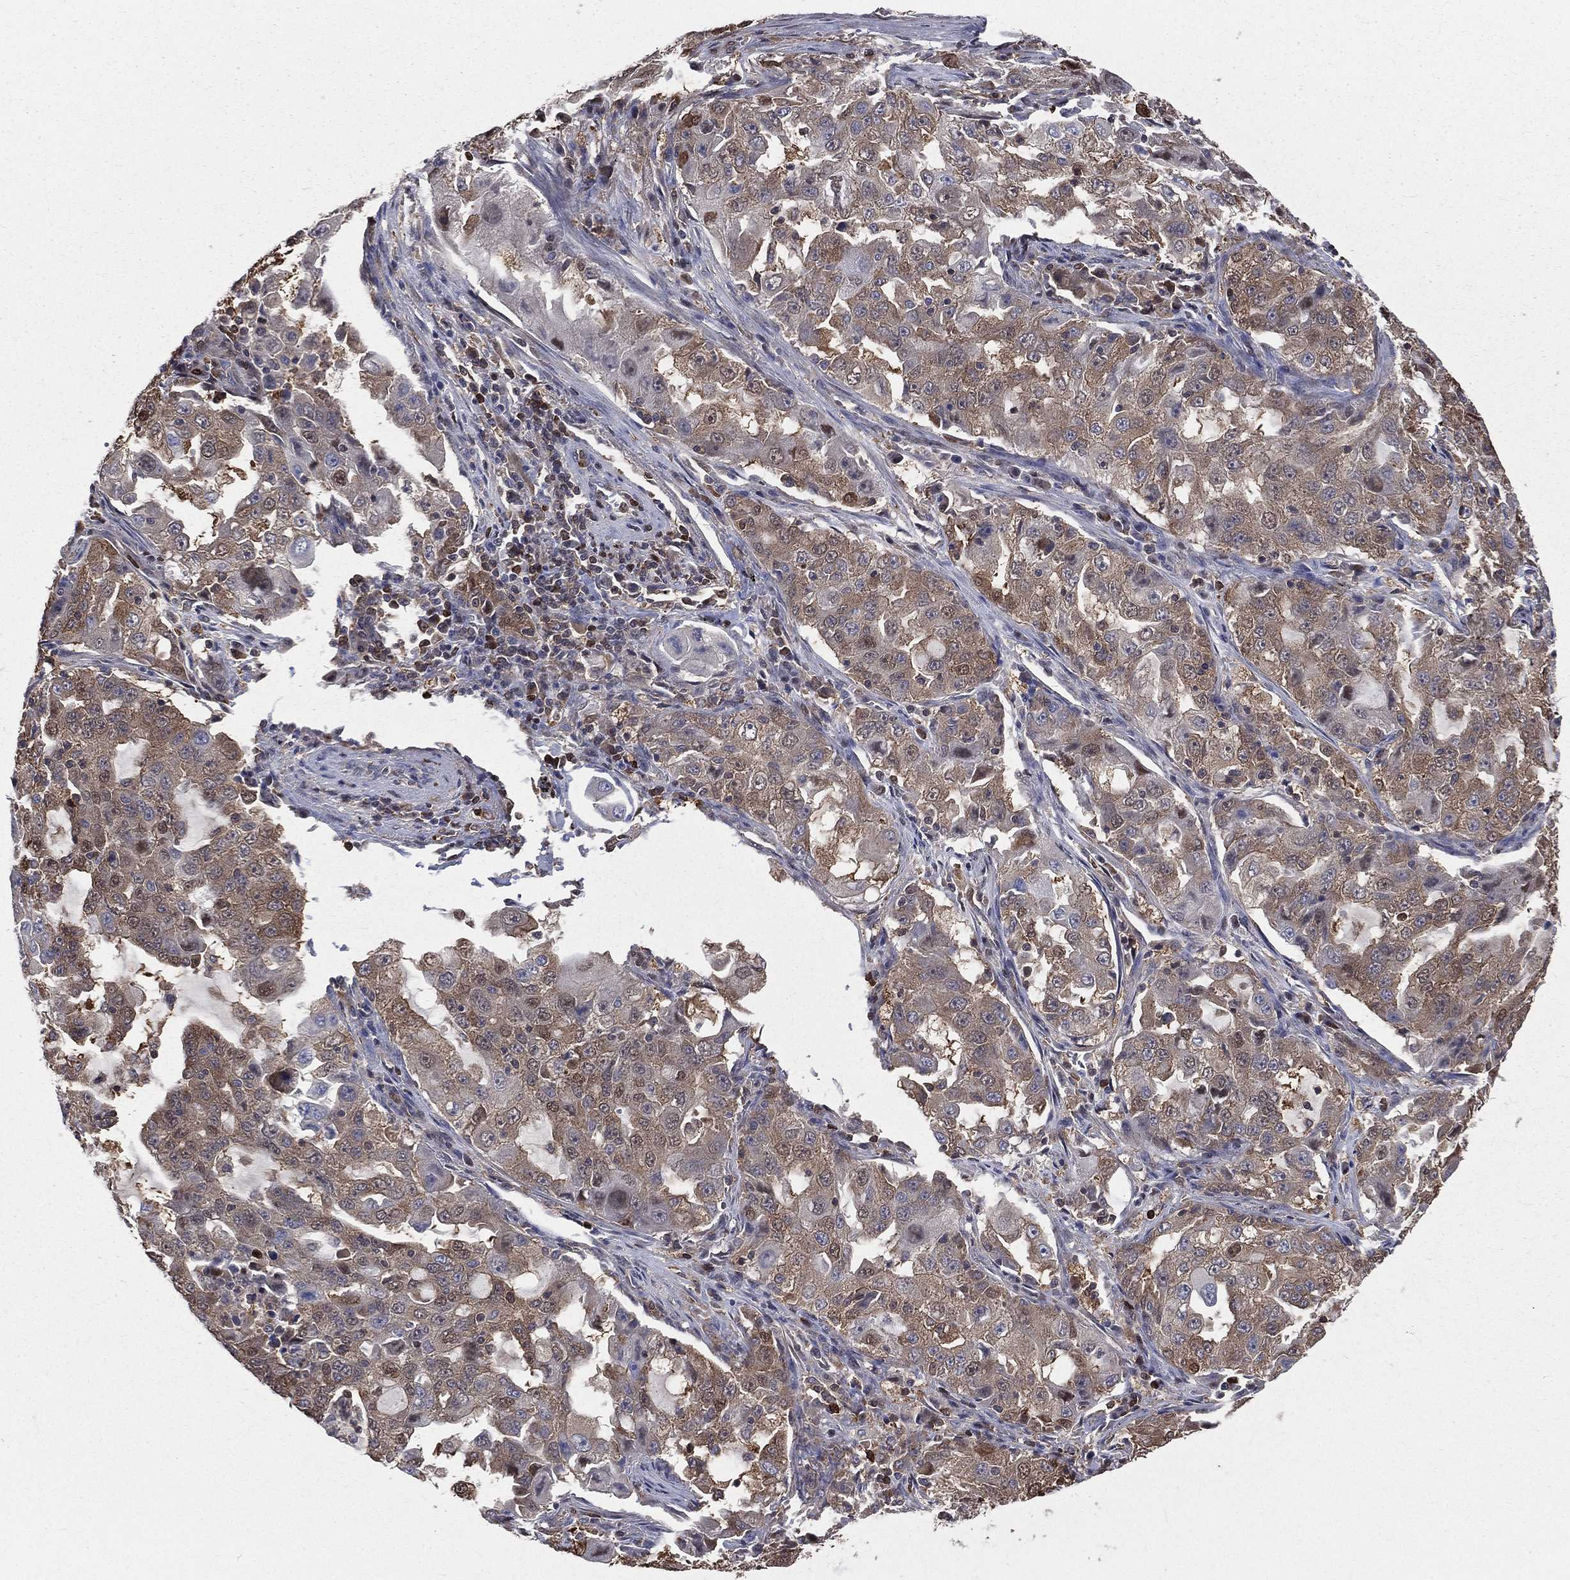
{"staining": {"intensity": "weak", "quantity": "<25%", "location": "cytoplasmic/membranous"}, "tissue": "lung cancer", "cell_type": "Tumor cells", "image_type": "cancer", "snomed": [{"axis": "morphology", "description": "Adenocarcinoma, NOS"}, {"axis": "topography", "description": "Lung"}], "caption": "This is an immunohistochemistry (IHC) histopathology image of adenocarcinoma (lung). There is no positivity in tumor cells.", "gene": "TBC1D2", "patient": {"sex": "female", "age": 61}}